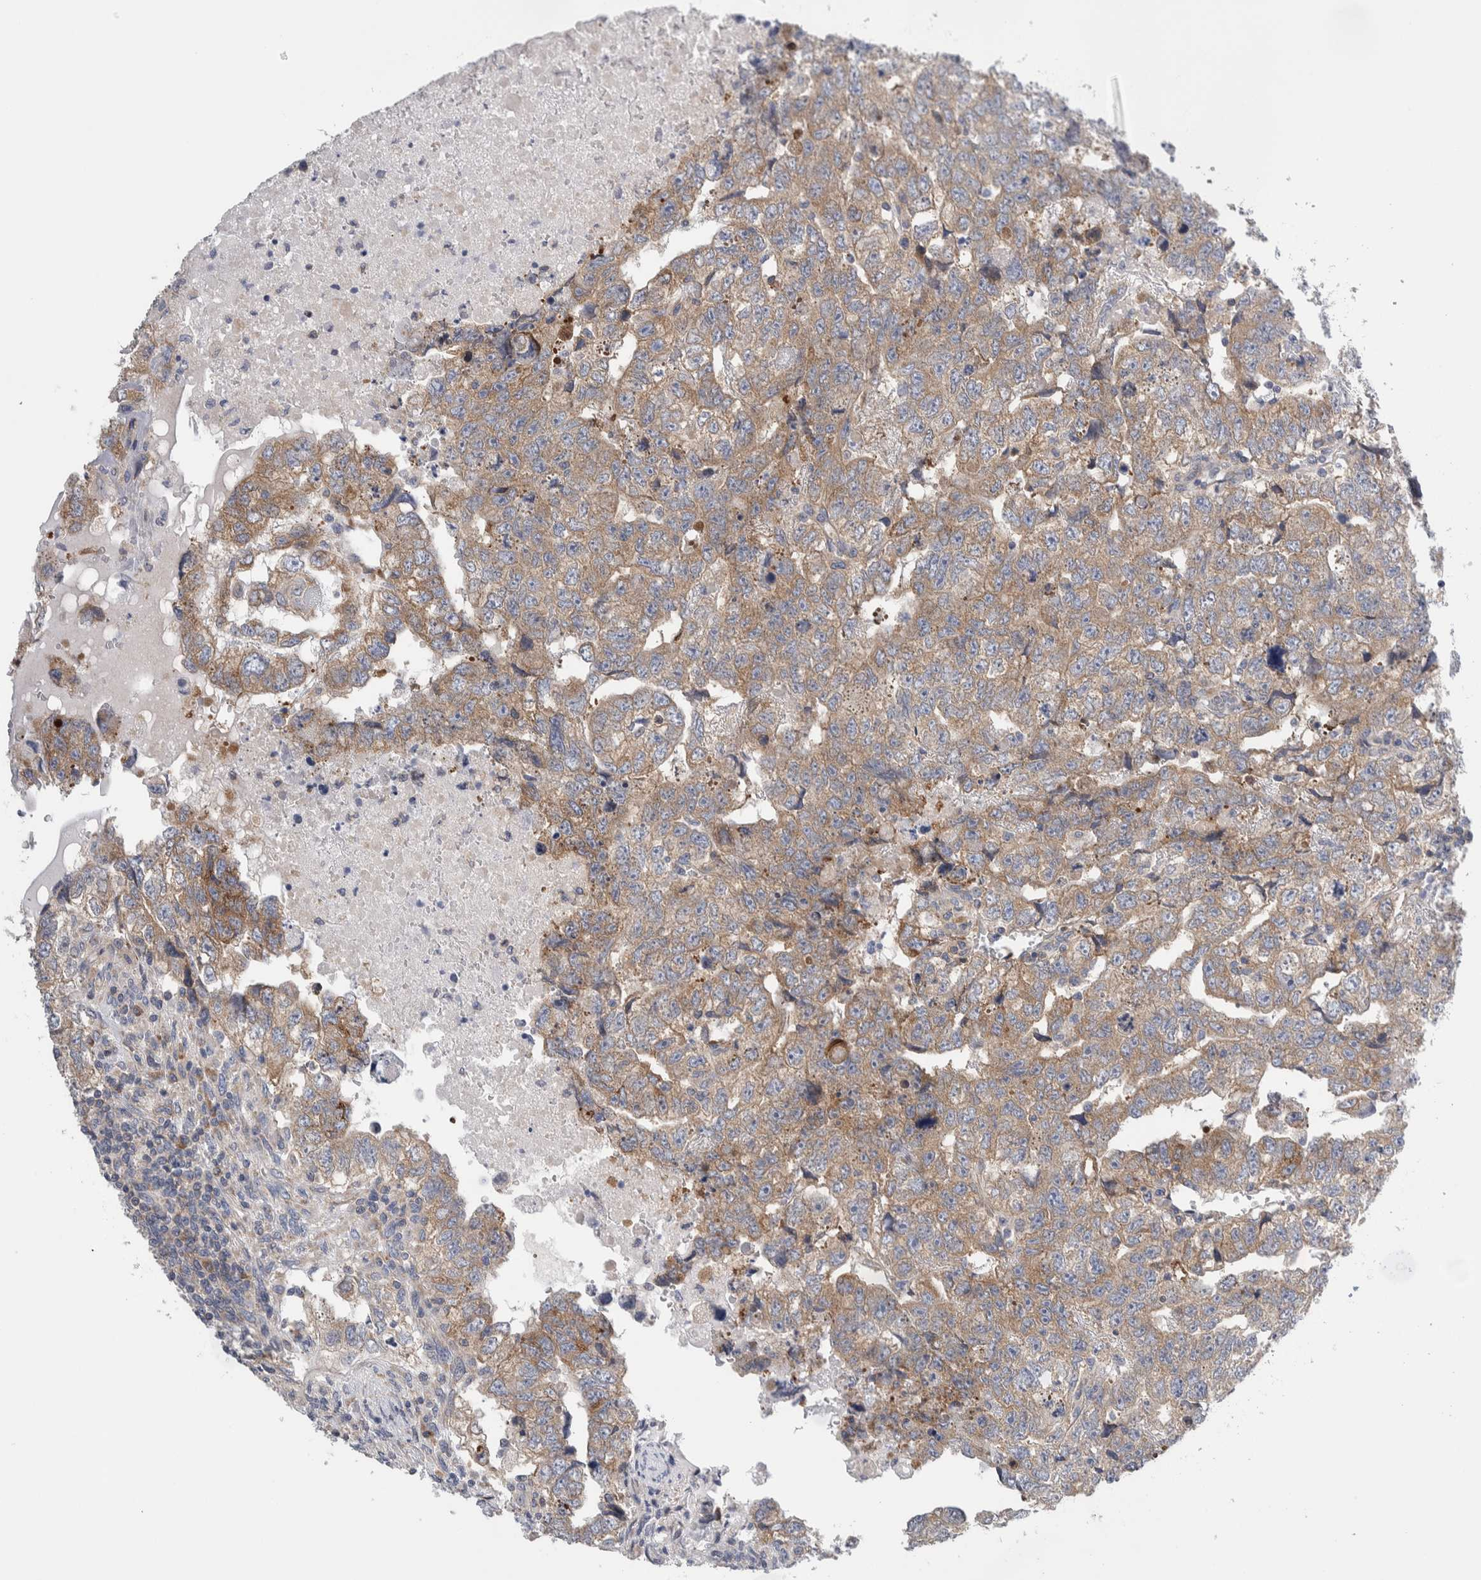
{"staining": {"intensity": "moderate", "quantity": ">75%", "location": "cytoplasmic/membranous"}, "tissue": "testis cancer", "cell_type": "Tumor cells", "image_type": "cancer", "snomed": [{"axis": "morphology", "description": "Carcinoma, Embryonal, NOS"}, {"axis": "topography", "description": "Testis"}], "caption": "High-power microscopy captured an immunohistochemistry micrograph of embryonal carcinoma (testis), revealing moderate cytoplasmic/membranous staining in approximately >75% of tumor cells.", "gene": "RACK1", "patient": {"sex": "male", "age": 36}}